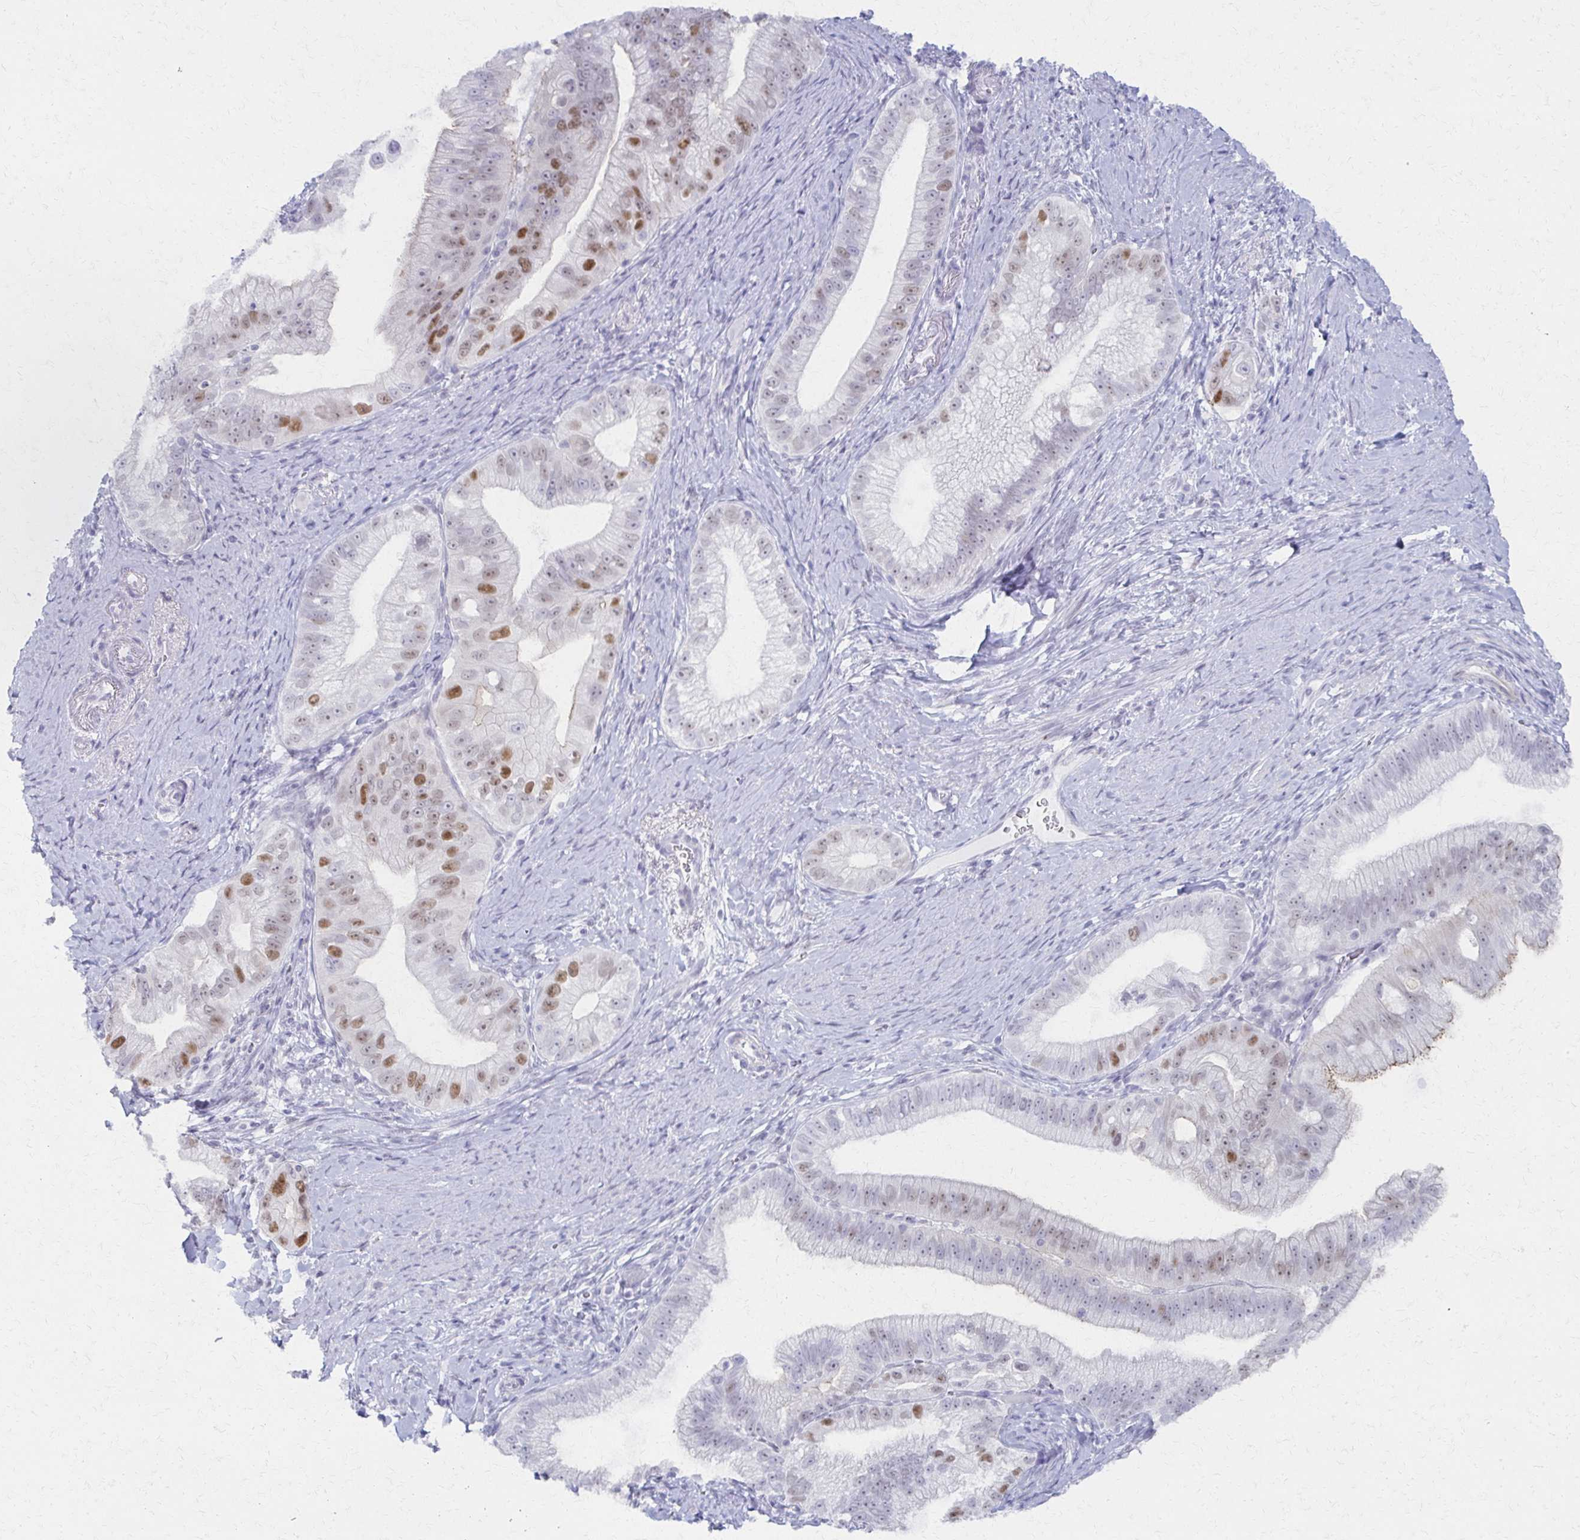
{"staining": {"intensity": "moderate", "quantity": "<25%", "location": "nuclear"}, "tissue": "pancreatic cancer", "cell_type": "Tumor cells", "image_type": "cancer", "snomed": [{"axis": "morphology", "description": "Adenocarcinoma, NOS"}, {"axis": "topography", "description": "Pancreas"}], "caption": "Human pancreatic cancer (adenocarcinoma) stained with a protein marker exhibits moderate staining in tumor cells.", "gene": "MORC4", "patient": {"sex": "male", "age": 70}}